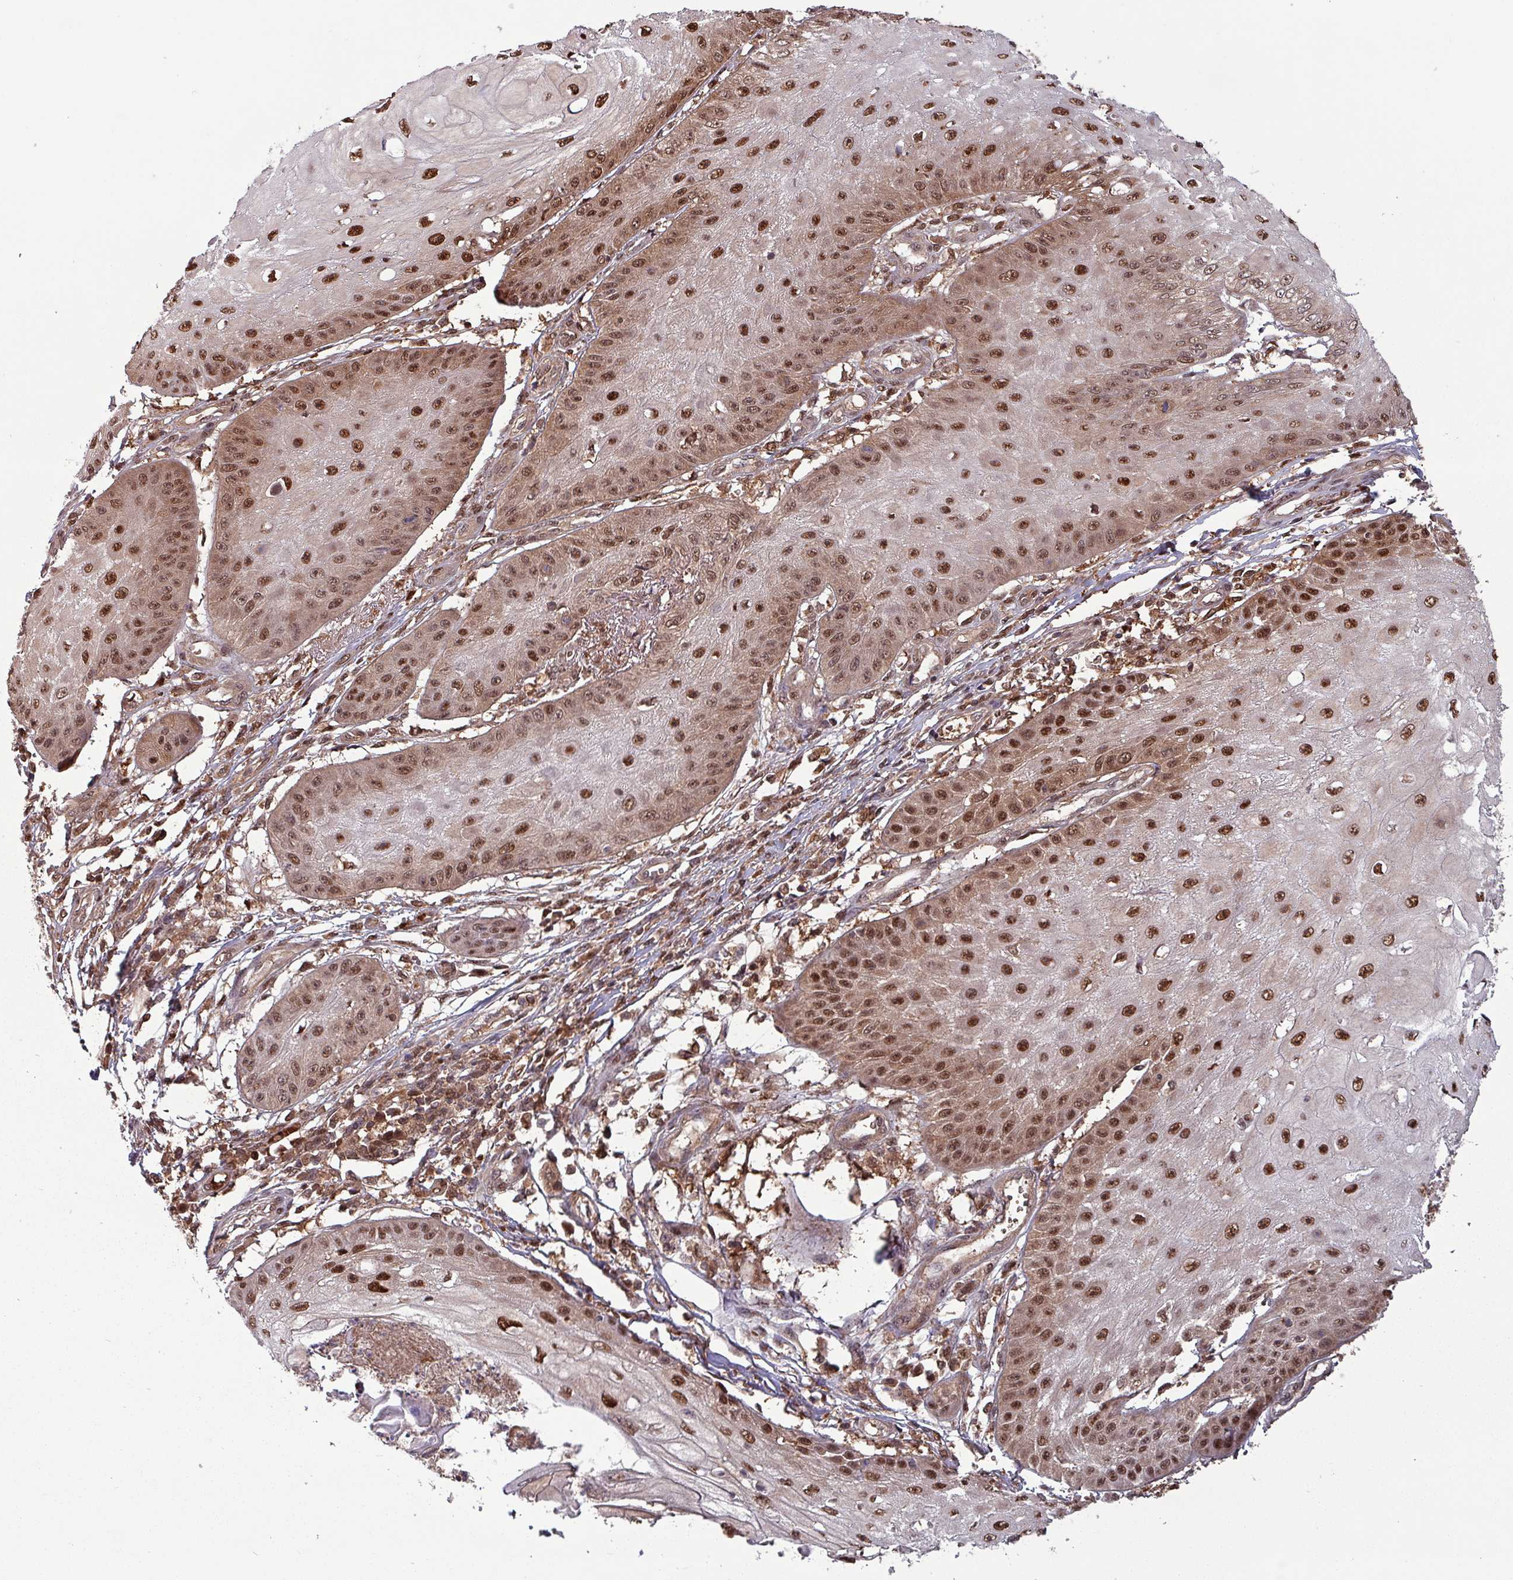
{"staining": {"intensity": "strong", "quantity": ">75%", "location": "nuclear"}, "tissue": "skin cancer", "cell_type": "Tumor cells", "image_type": "cancer", "snomed": [{"axis": "morphology", "description": "Squamous cell carcinoma, NOS"}, {"axis": "topography", "description": "Skin"}], "caption": "An image of squamous cell carcinoma (skin) stained for a protein demonstrates strong nuclear brown staining in tumor cells.", "gene": "PSMB8", "patient": {"sex": "male", "age": 70}}